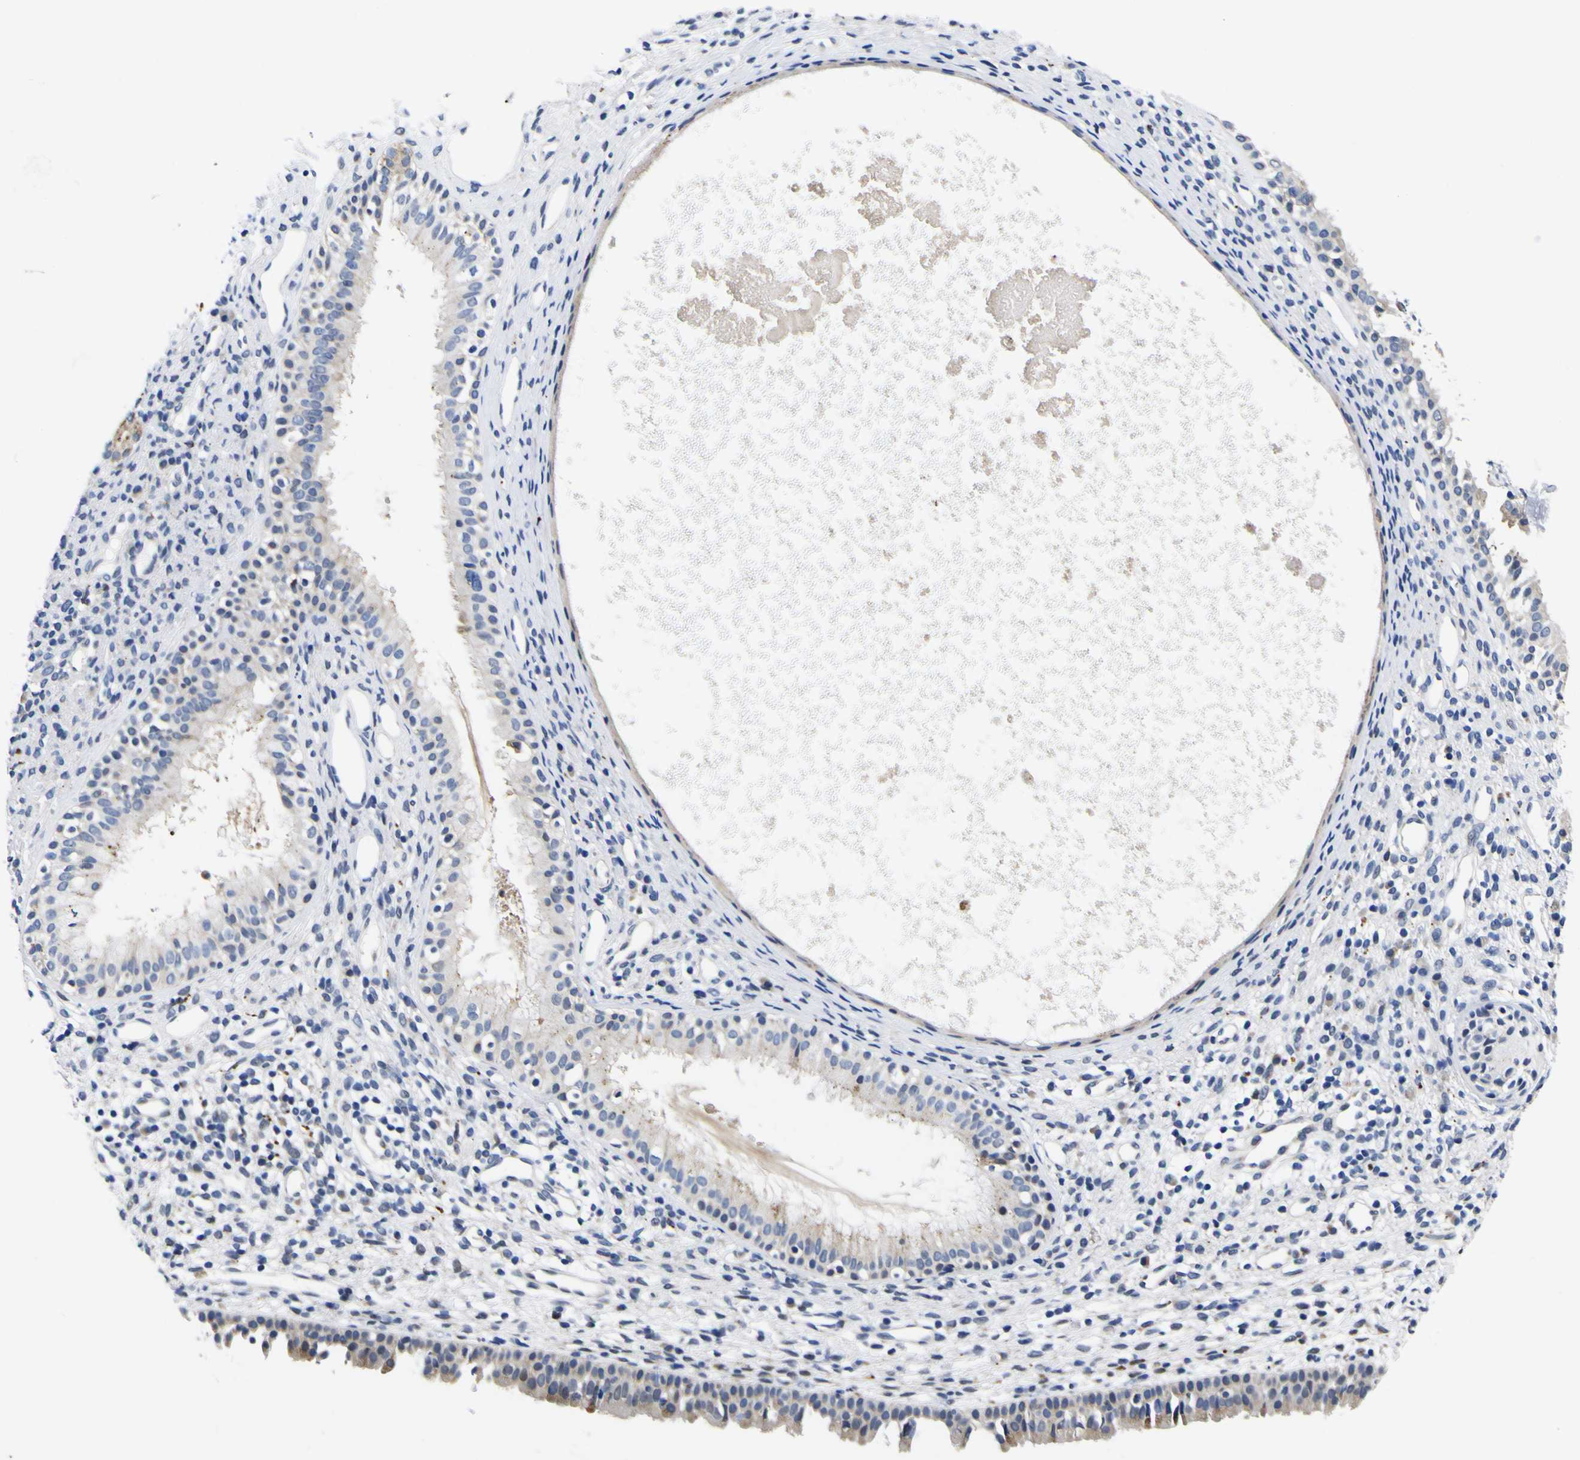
{"staining": {"intensity": "weak", "quantity": ">75%", "location": "cytoplasmic/membranous"}, "tissue": "nasopharynx", "cell_type": "Respiratory epithelial cells", "image_type": "normal", "snomed": [{"axis": "morphology", "description": "Normal tissue, NOS"}, {"axis": "topography", "description": "Nasopharynx"}], "caption": "Weak cytoplasmic/membranous staining for a protein is present in approximately >75% of respiratory epithelial cells of normal nasopharynx using immunohistochemistry (IHC).", "gene": "IGFLR1", "patient": {"sex": "male", "age": 22}}